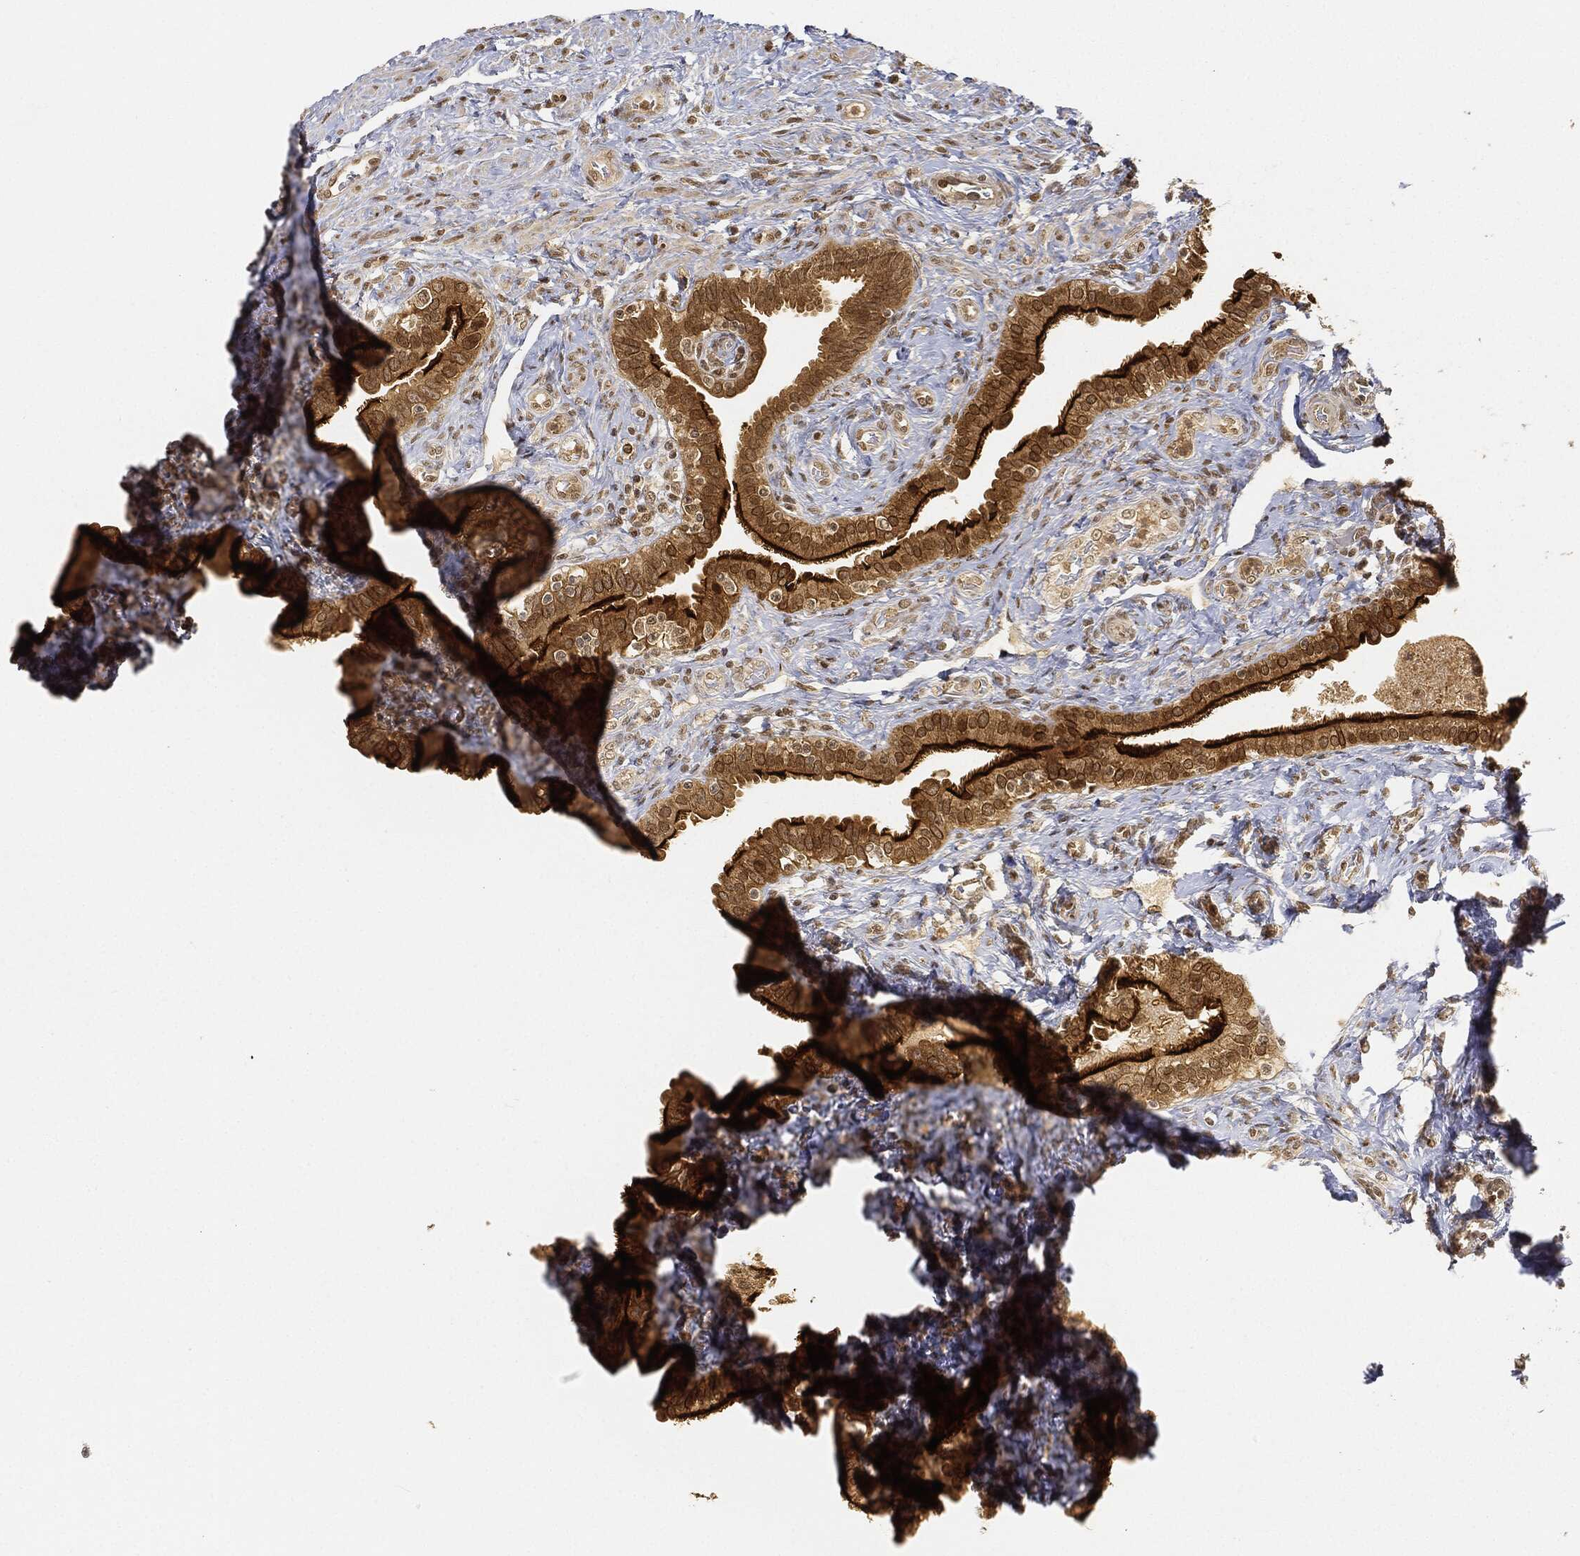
{"staining": {"intensity": "strong", "quantity": "25%-75%", "location": "cytoplasmic/membranous"}, "tissue": "fallopian tube", "cell_type": "Glandular cells", "image_type": "normal", "snomed": [{"axis": "morphology", "description": "Normal tissue, NOS"}, {"axis": "topography", "description": "Fallopian tube"}], "caption": "Immunohistochemistry (IHC) (DAB (3,3'-diaminobenzidine)) staining of normal fallopian tube displays strong cytoplasmic/membranous protein staining in approximately 25%-75% of glandular cells. (Stains: DAB (3,3'-diaminobenzidine) in brown, nuclei in blue, Microscopy: brightfield microscopy at high magnification).", "gene": "CIB1", "patient": {"sex": "female", "age": 41}}